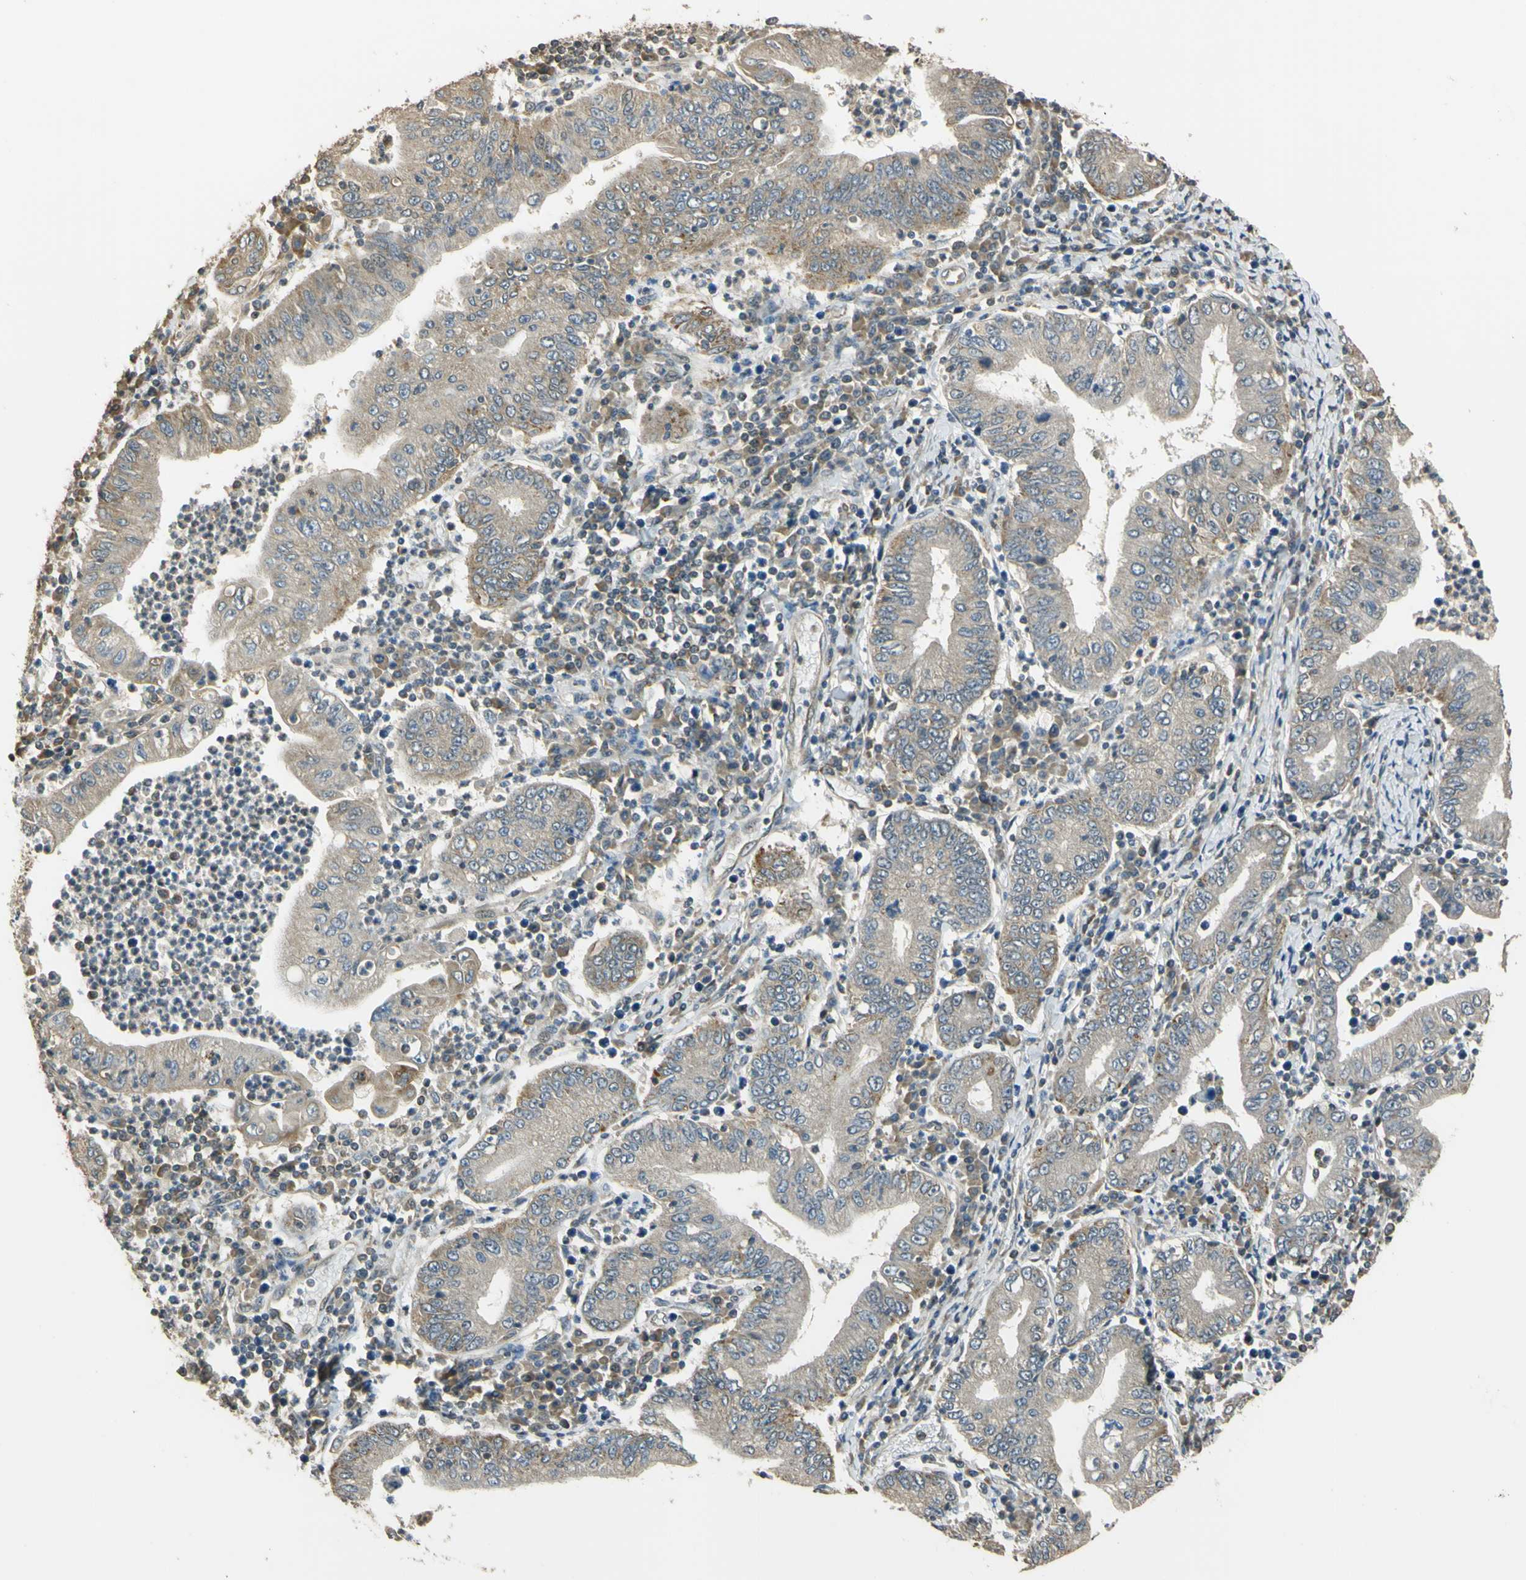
{"staining": {"intensity": "moderate", "quantity": "<25%", "location": "cytoplasmic/membranous"}, "tissue": "stomach cancer", "cell_type": "Tumor cells", "image_type": "cancer", "snomed": [{"axis": "morphology", "description": "Normal tissue, NOS"}, {"axis": "morphology", "description": "Adenocarcinoma, NOS"}, {"axis": "topography", "description": "Esophagus"}, {"axis": "topography", "description": "Stomach, upper"}, {"axis": "topography", "description": "Peripheral nerve tissue"}], "caption": "Adenocarcinoma (stomach) was stained to show a protein in brown. There is low levels of moderate cytoplasmic/membranous staining in about <25% of tumor cells.", "gene": "LAMTOR1", "patient": {"sex": "male", "age": 62}}